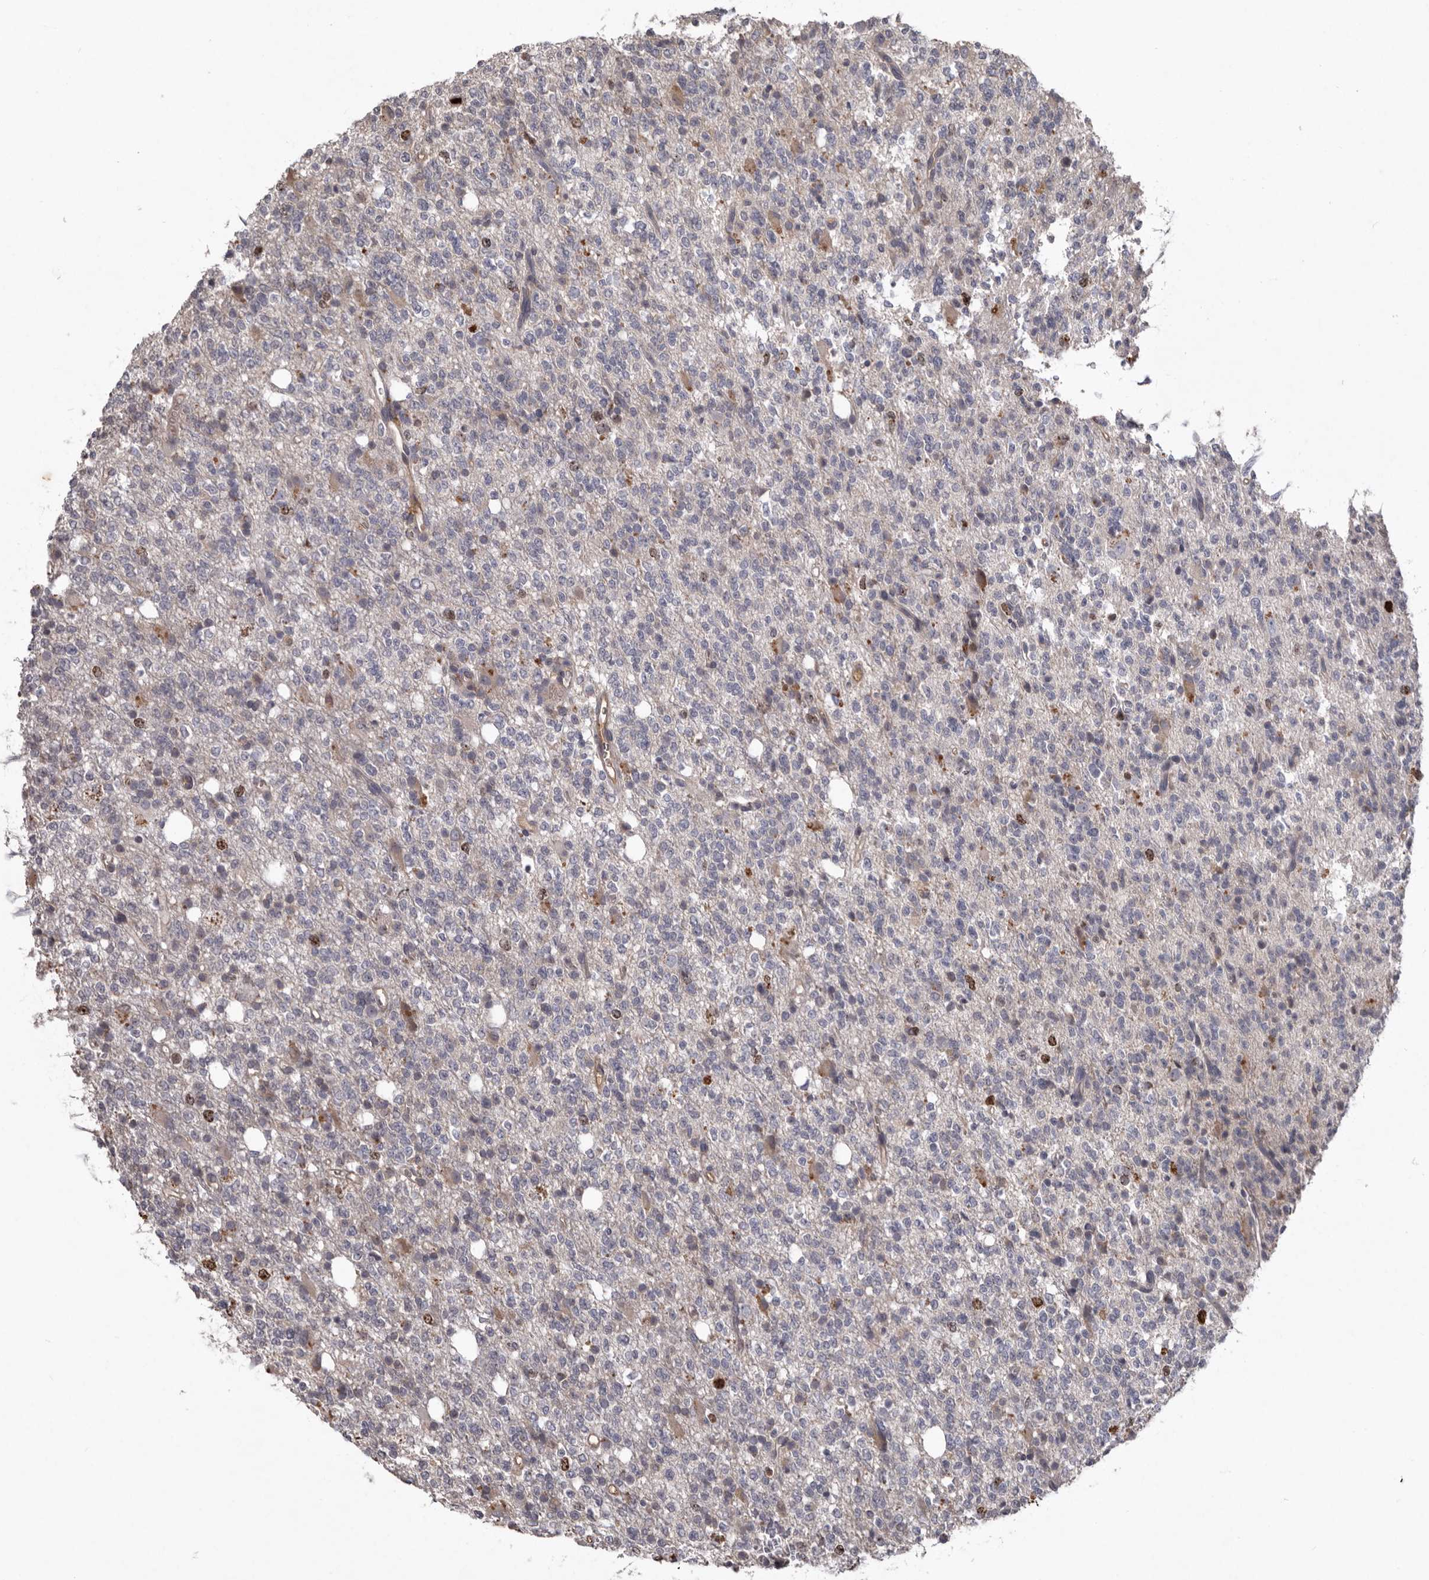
{"staining": {"intensity": "negative", "quantity": "none", "location": "none"}, "tissue": "glioma", "cell_type": "Tumor cells", "image_type": "cancer", "snomed": [{"axis": "morphology", "description": "Glioma, malignant, High grade"}, {"axis": "topography", "description": "Brain"}], "caption": "This is an IHC image of human malignant glioma (high-grade). There is no positivity in tumor cells.", "gene": "CDCA8", "patient": {"sex": "female", "age": 62}}